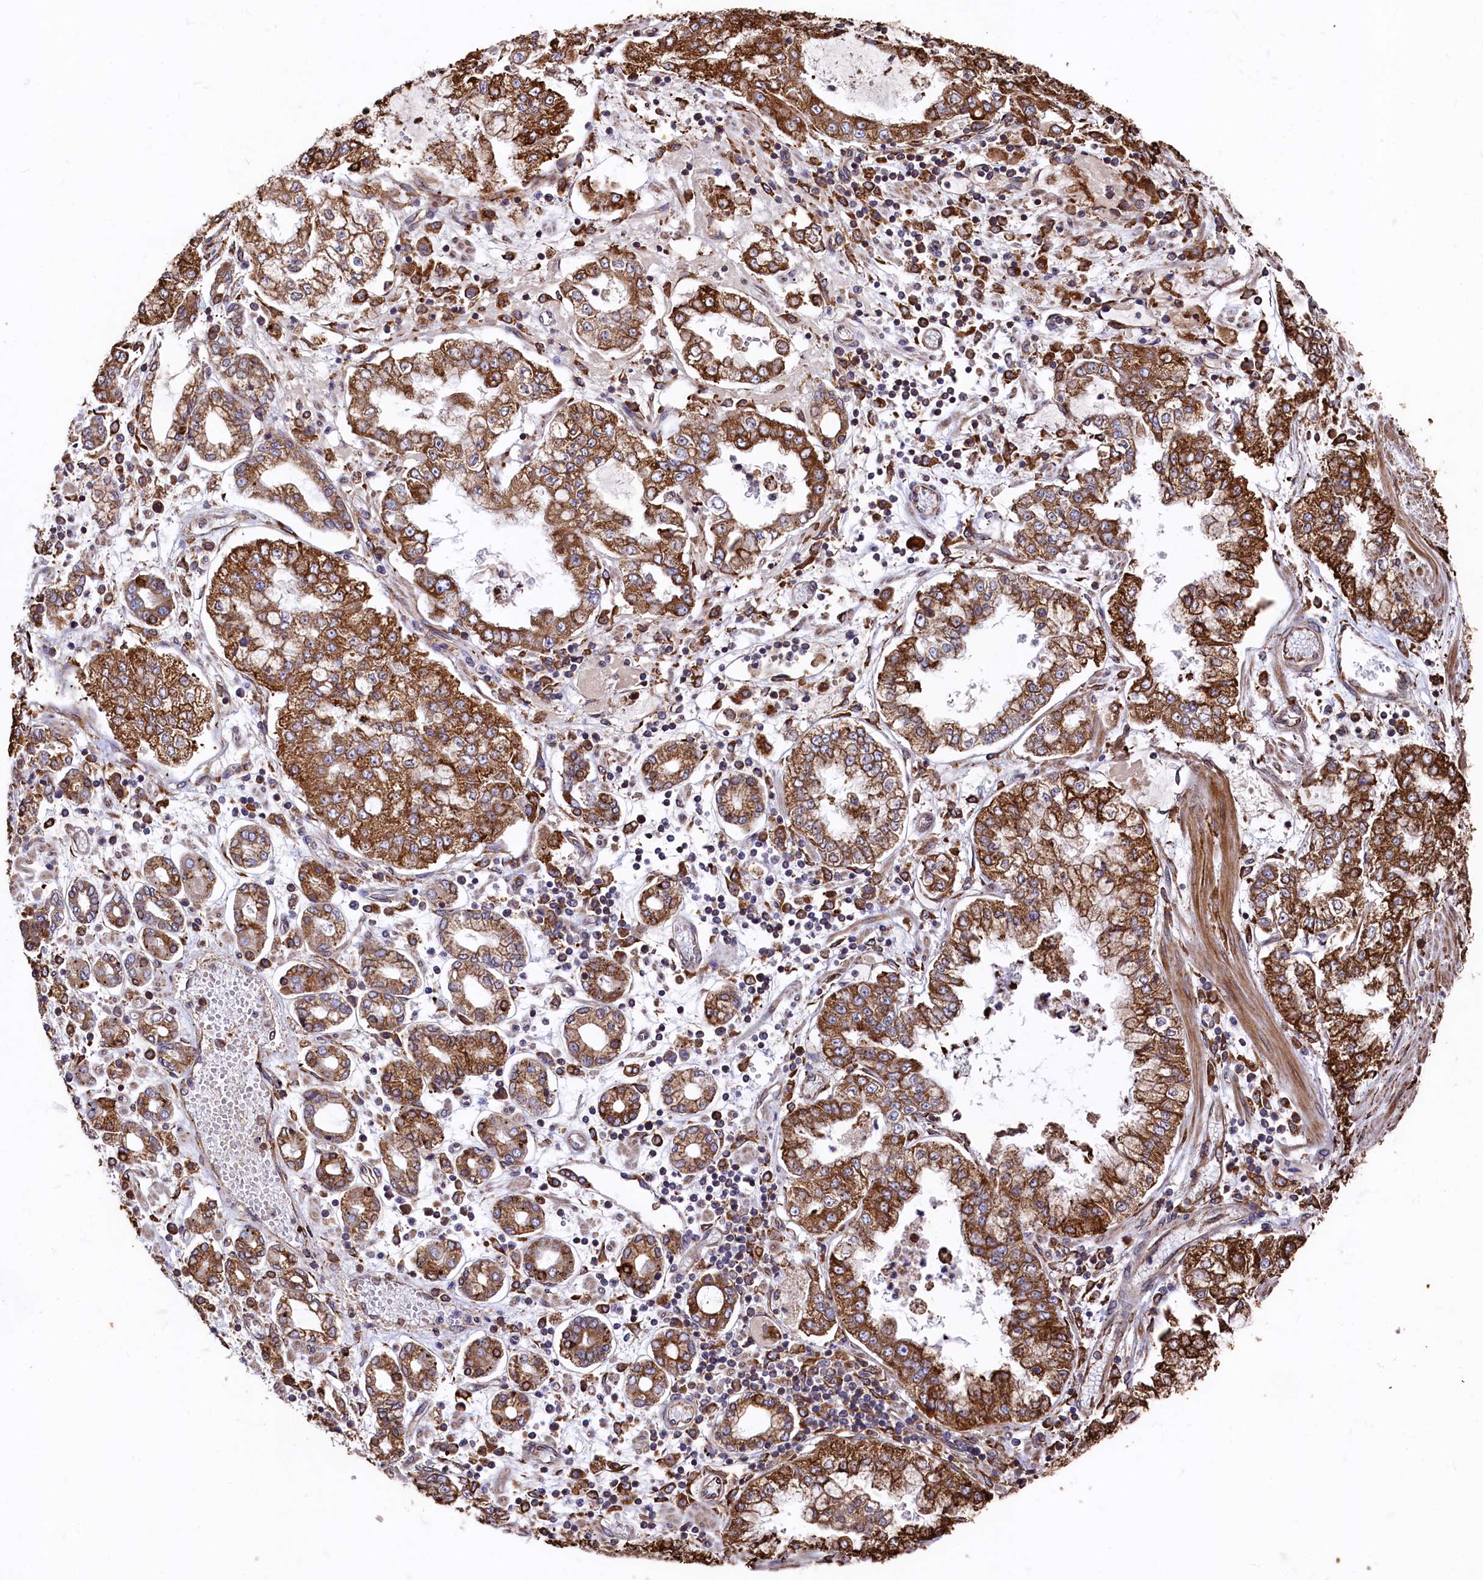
{"staining": {"intensity": "strong", "quantity": ">75%", "location": "cytoplasmic/membranous"}, "tissue": "stomach cancer", "cell_type": "Tumor cells", "image_type": "cancer", "snomed": [{"axis": "morphology", "description": "Adenocarcinoma, NOS"}, {"axis": "topography", "description": "Stomach"}], "caption": "Strong cytoplasmic/membranous protein positivity is identified in about >75% of tumor cells in adenocarcinoma (stomach).", "gene": "NEURL1B", "patient": {"sex": "male", "age": 76}}